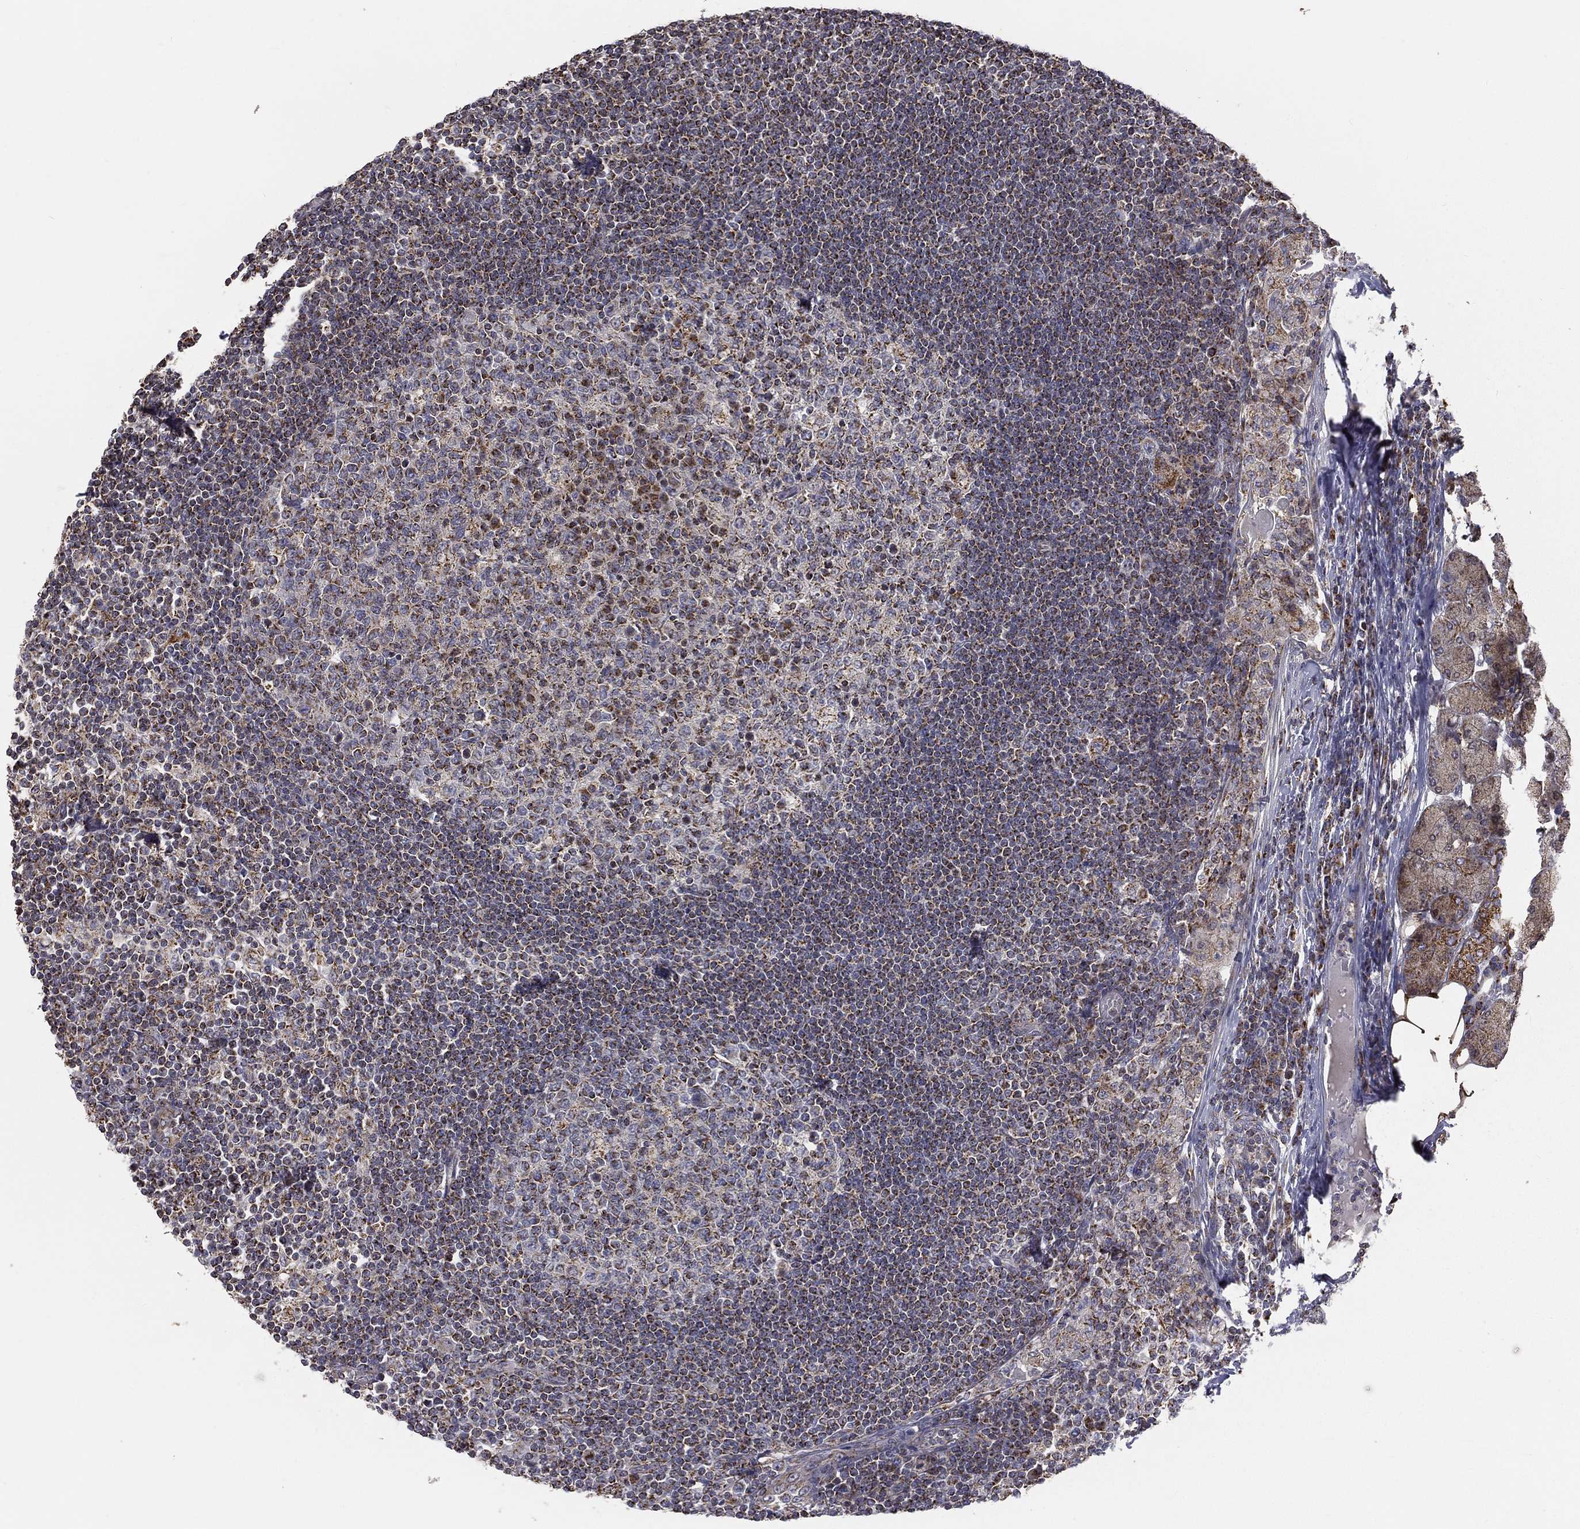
{"staining": {"intensity": "moderate", "quantity": "<25%", "location": "cytoplasmic/membranous"}, "tissue": "lymph node", "cell_type": "Germinal center cells", "image_type": "normal", "snomed": [{"axis": "morphology", "description": "Normal tissue, NOS"}, {"axis": "topography", "description": "Lymph node"}, {"axis": "topography", "description": "Salivary gland"}], "caption": "Unremarkable lymph node demonstrates moderate cytoplasmic/membranous expression in approximately <25% of germinal center cells, visualized by immunohistochemistry. The staining was performed using DAB (3,3'-diaminobenzidine) to visualize the protein expression in brown, while the nuclei were stained in blue with hematoxylin (Magnification: 20x).", "gene": "GPD1", "patient": {"sex": "male", "age": 83}}